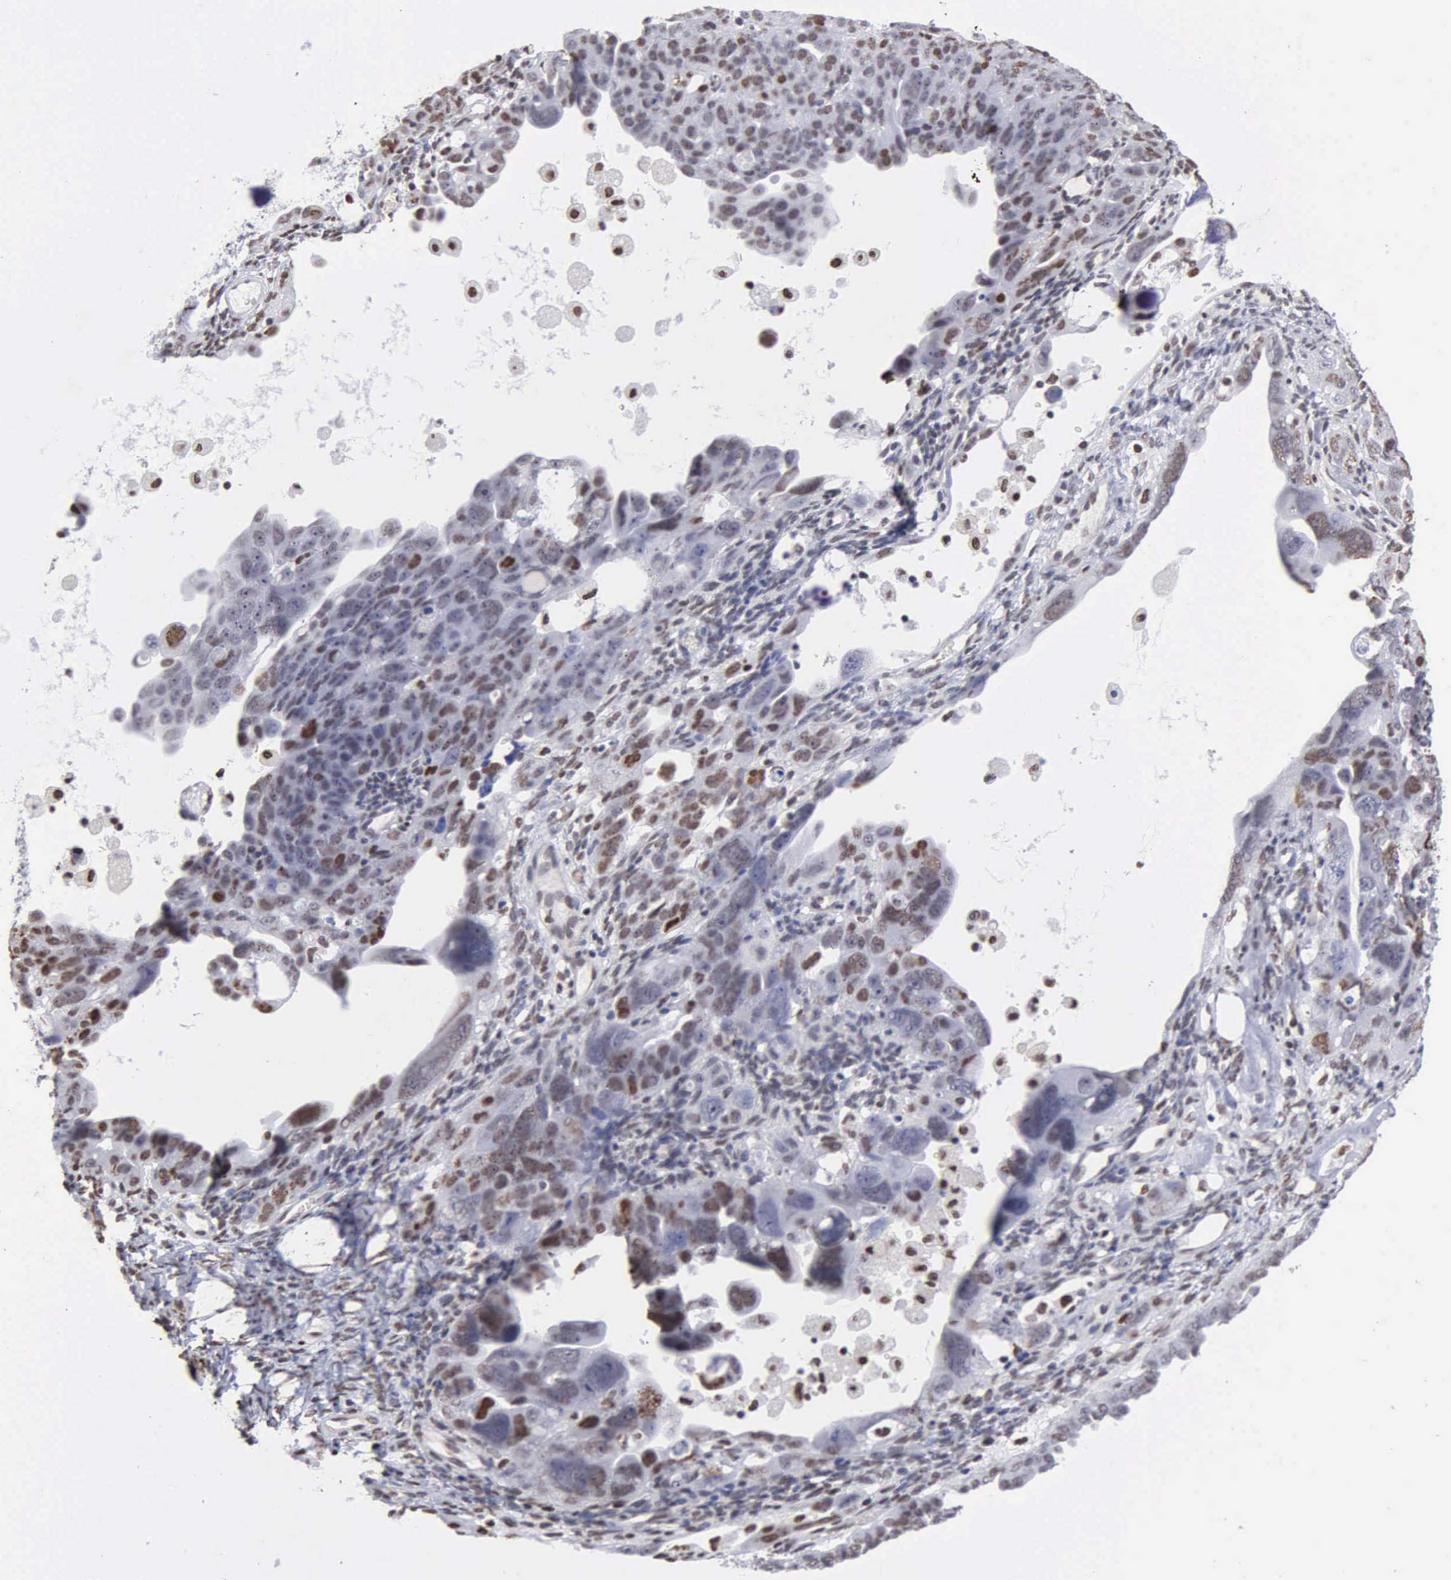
{"staining": {"intensity": "moderate", "quantity": "25%-75%", "location": "nuclear"}, "tissue": "ovarian cancer", "cell_type": "Tumor cells", "image_type": "cancer", "snomed": [{"axis": "morphology", "description": "Cystadenocarcinoma, serous, NOS"}, {"axis": "topography", "description": "Ovary"}], "caption": "IHC image of neoplastic tissue: human serous cystadenocarcinoma (ovarian) stained using immunohistochemistry (IHC) reveals medium levels of moderate protein expression localized specifically in the nuclear of tumor cells, appearing as a nuclear brown color.", "gene": "CCNG1", "patient": {"sex": "female", "age": 66}}